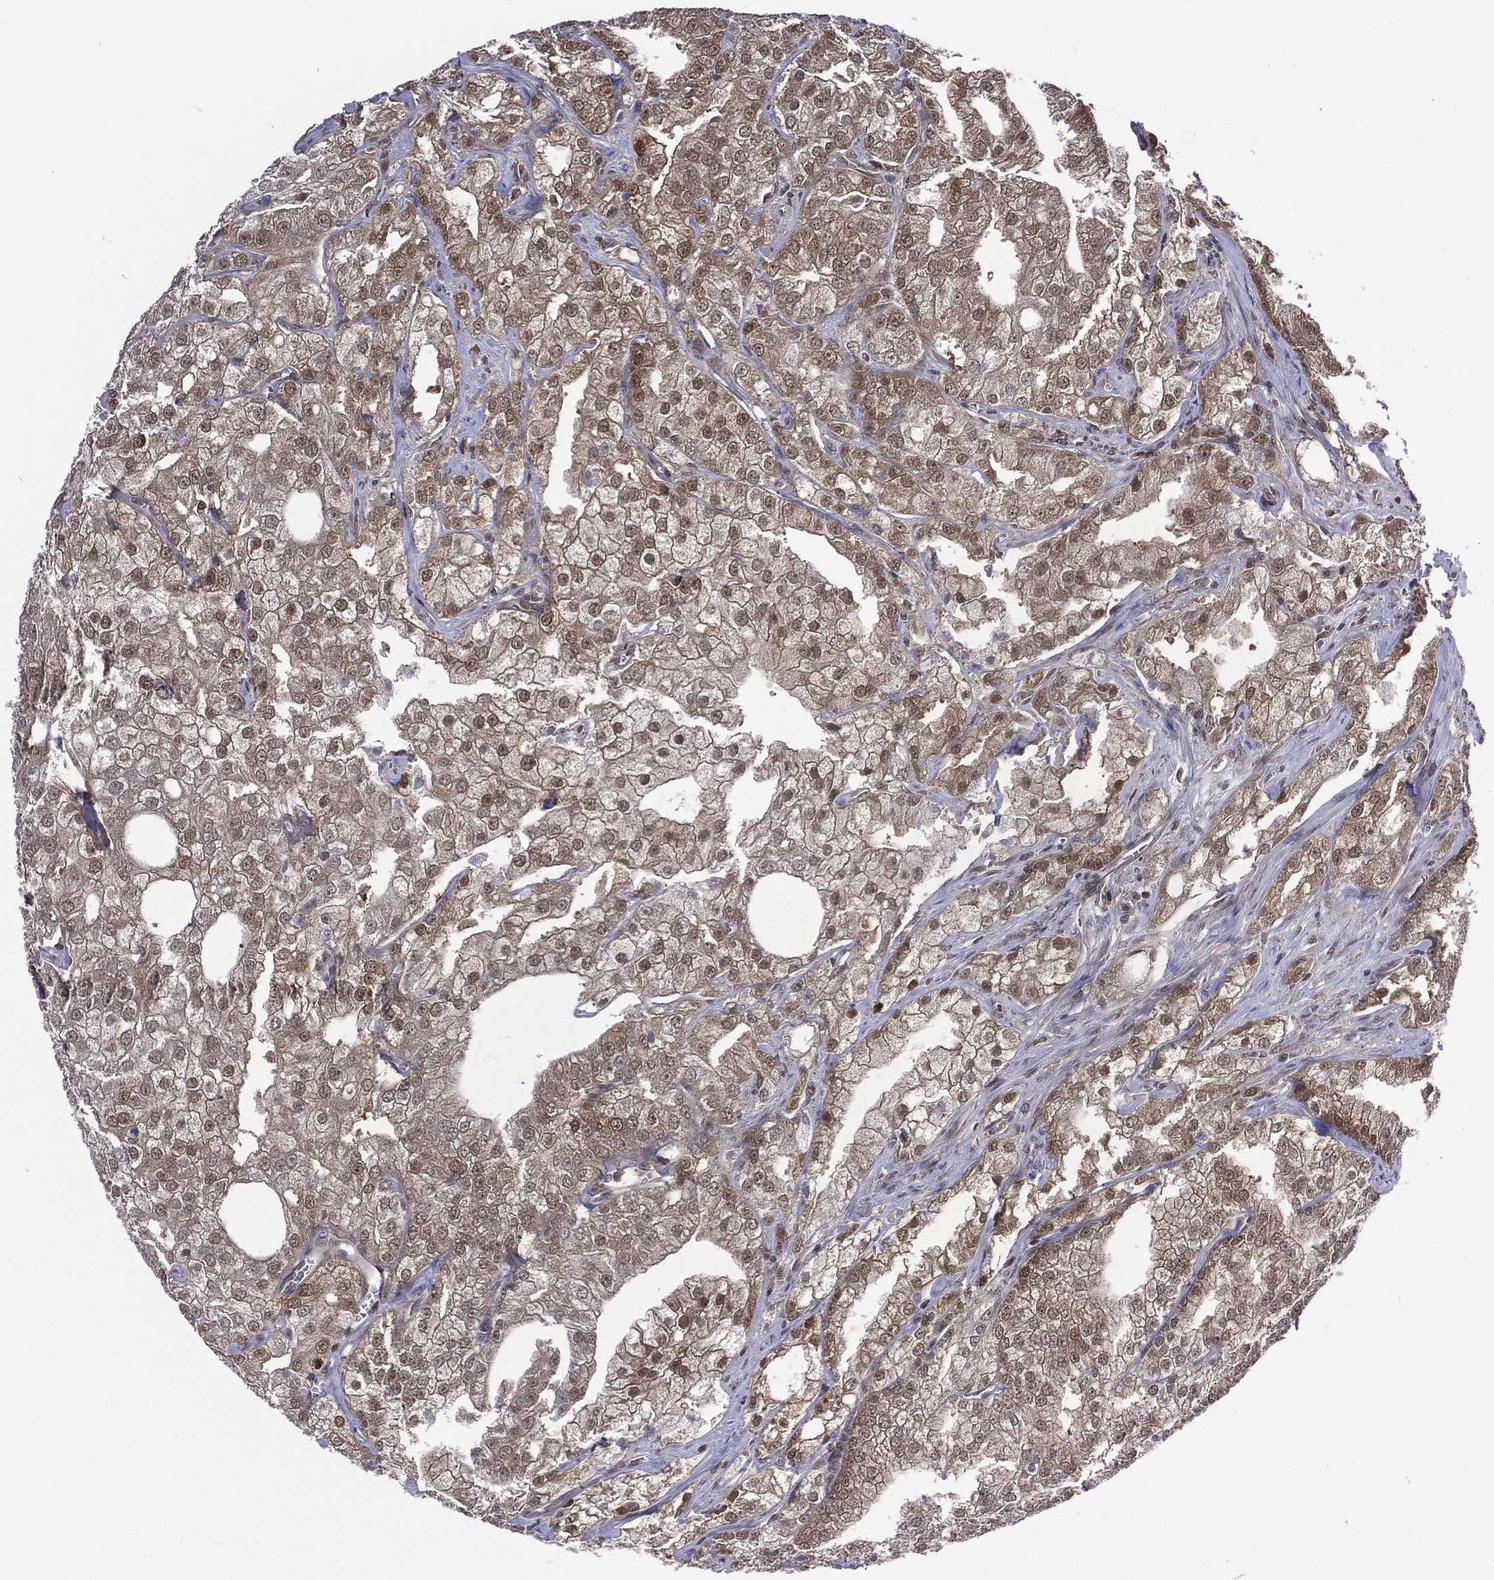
{"staining": {"intensity": "moderate", "quantity": "25%-75%", "location": "cytoplasmic/membranous,nuclear"}, "tissue": "prostate cancer", "cell_type": "Tumor cells", "image_type": "cancer", "snomed": [{"axis": "morphology", "description": "Adenocarcinoma, NOS"}, {"axis": "topography", "description": "Prostate"}], "caption": "Immunohistochemical staining of prostate cancer (adenocarcinoma) displays medium levels of moderate cytoplasmic/membranous and nuclear staining in approximately 25%-75% of tumor cells. The staining was performed using DAB (3,3'-diaminobenzidine), with brown indicating positive protein expression. Nuclei are stained blue with hematoxylin.", "gene": "MTAP", "patient": {"sex": "male", "age": 70}}